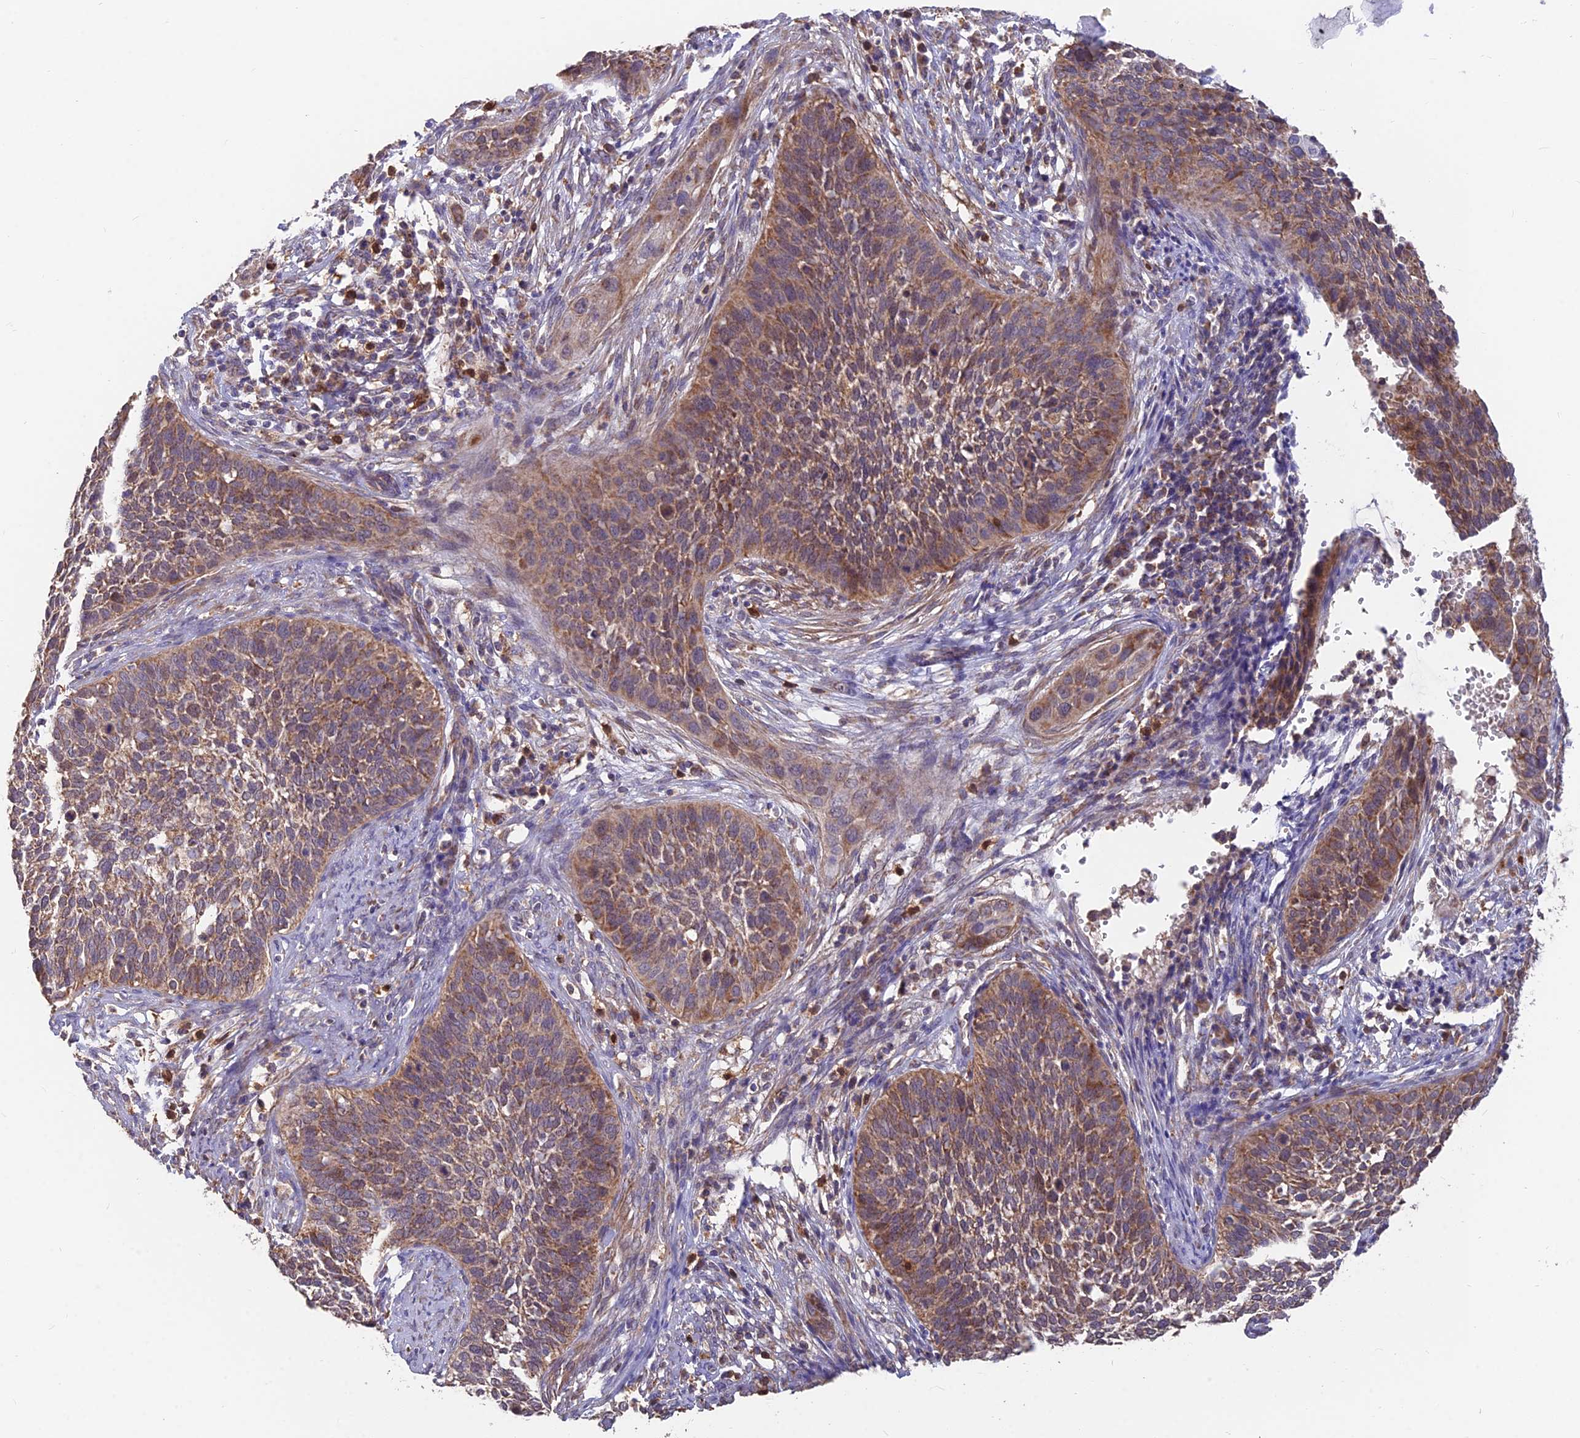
{"staining": {"intensity": "moderate", "quantity": "25%-75%", "location": "cytoplasmic/membranous"}, "tissue": "cervical cancer", "cell_type": "Tumor cells", "image_type": "cancer", "snomed": [{"axis": "morphology", "description": "Squamous cell carcinoma, NOS"}, {"axis": "topography", "description": "Cervix"}], "caption": "Immunohistochemistry (IHC) (DAB) staining of human cervical cancer (squamous cell carcinoma) displays moderate cytoplasmic/membranous protein staining in about 25%-75% of tumor cells.", "gene": "IFT22", "patient": {"sex": "female", "age": 34}}